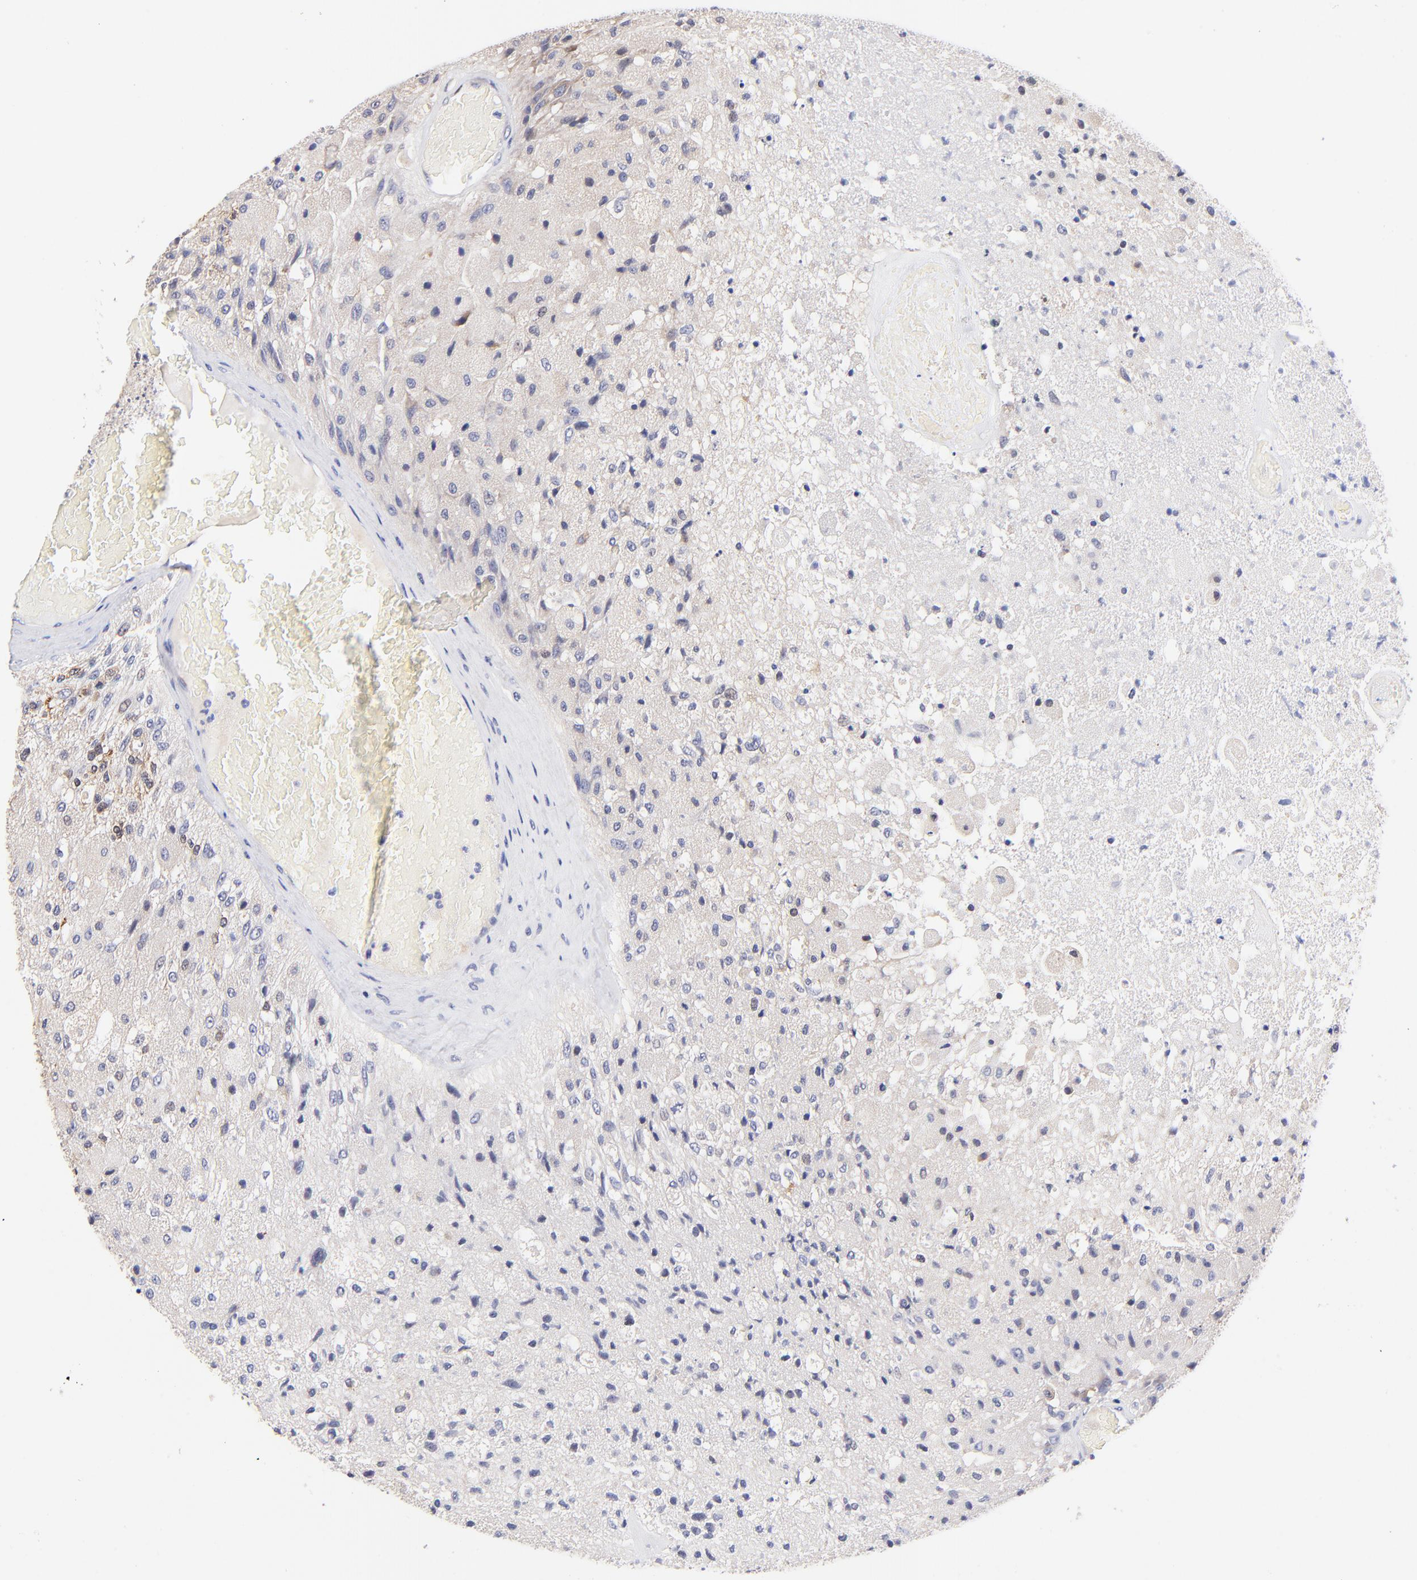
{"staining": {"intensity": "moderate", "quantity": "<25%", "location": "cytoplasmic/membranous"}, "tissue": "glioma", "cell_type": "Tumor cells", "image_type": "cancer", "snomed": [{"axis": "morphology", "description": "Normal tissue, NOS"}, {"axis": "morphology", "description": "Glioma, malignant, High grade"}, {"axis": "topography", "description": "Cerebral cortex"}], "caption": "Protein expression by IHC exhibits moderate cytoplasmic/membranous expression in approximately <25% of tumor cells in malignant glioma (high-grade).", "gene": "ZNF155", "patient": {"sex": "male", "age": 77}}